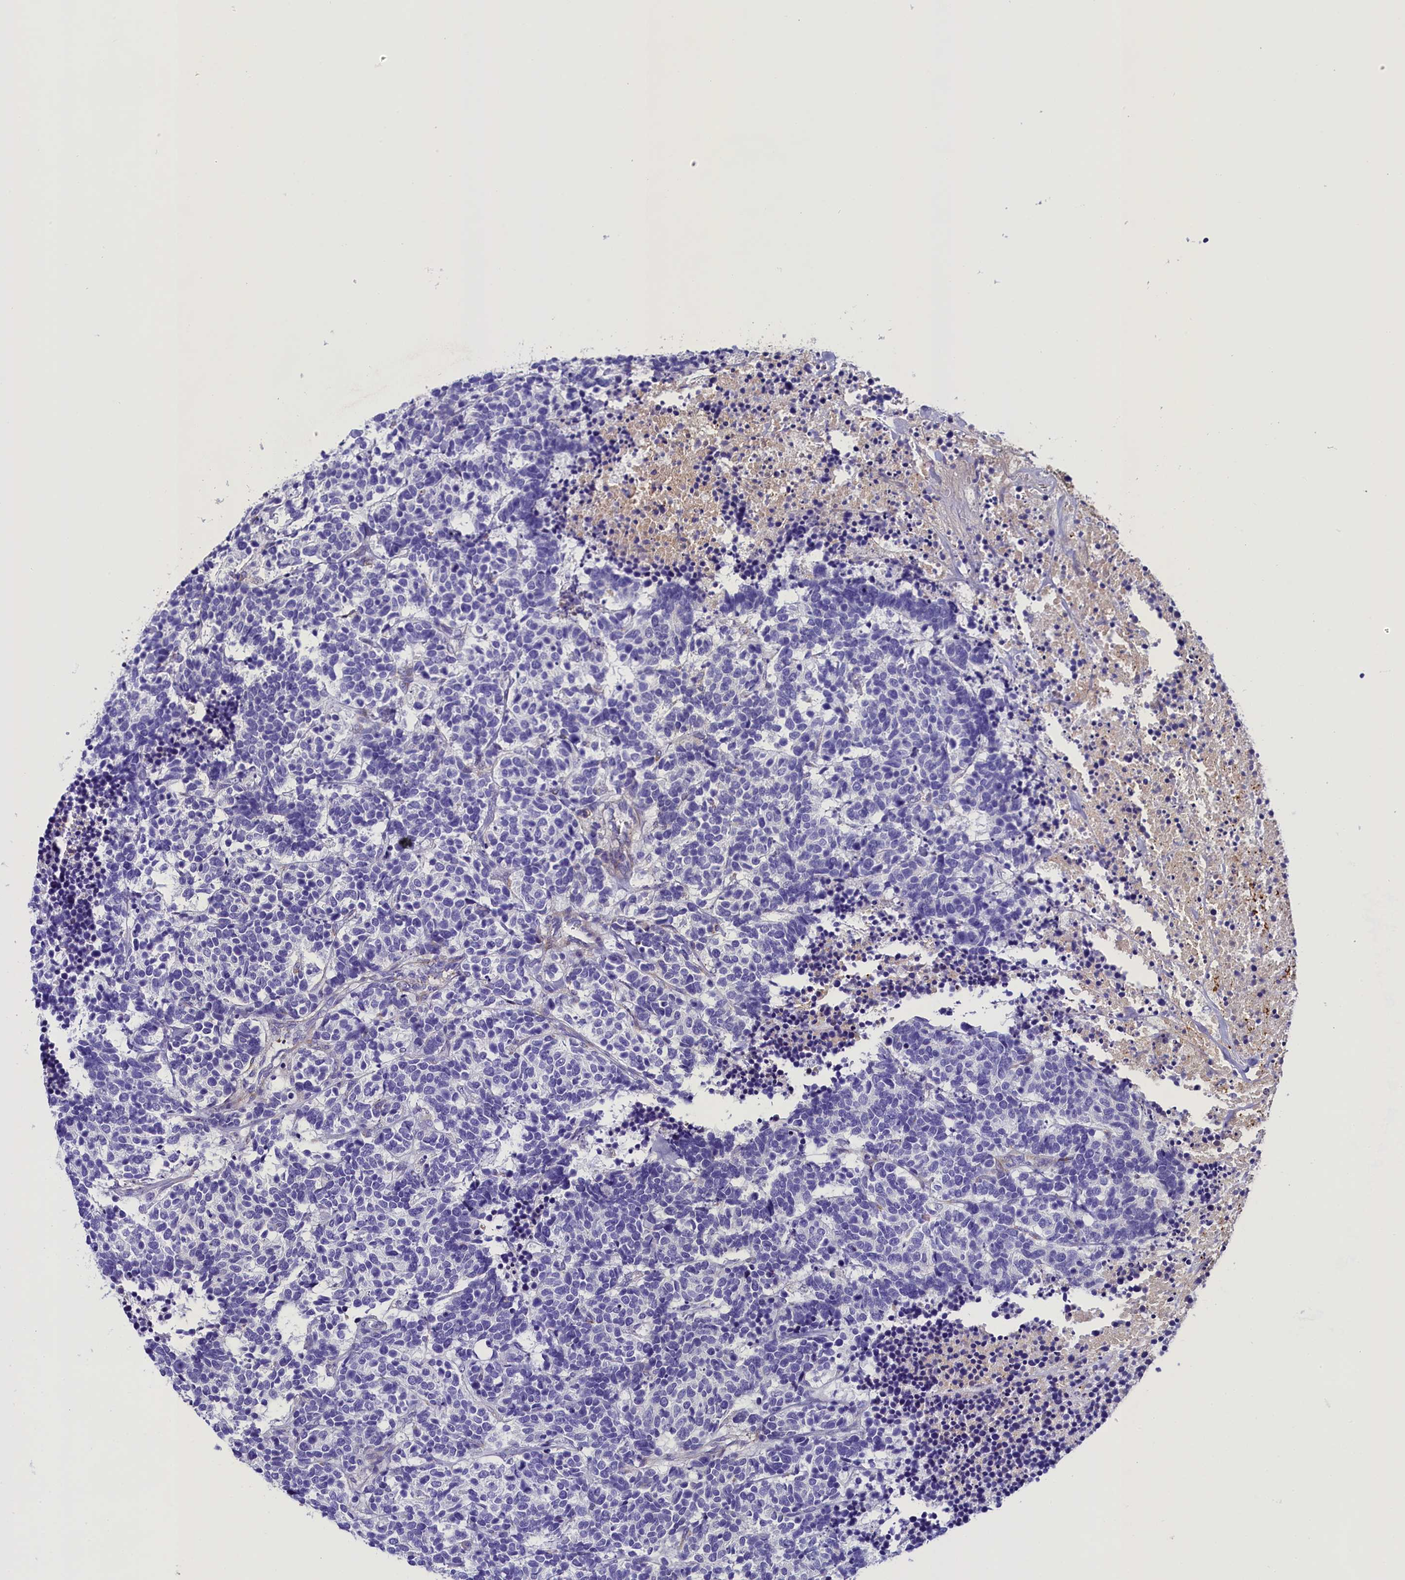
{"staining": {"intensity": "negative", "quantity": "none", "location": "none"}, "tissue": "carcinoid", "cell_type": "Tumor cells", "image_type": "cancer", "snomed": [{"axis": "morphology", "description": "Carcinoma, NOS"}, {"axis": "morphology", "description": "Carcinoid, malignant, NOS"}, {"axis": "topography", "description": "Urinary bladder"}], "caption": "This image is of carcinoid stained with IHC to label a protein in brown with the nuclei are counter-stained blue. There is no positivity in tumor cells.", "gene": "SOD3", "patient": {"sex": "male", "age": 57}}